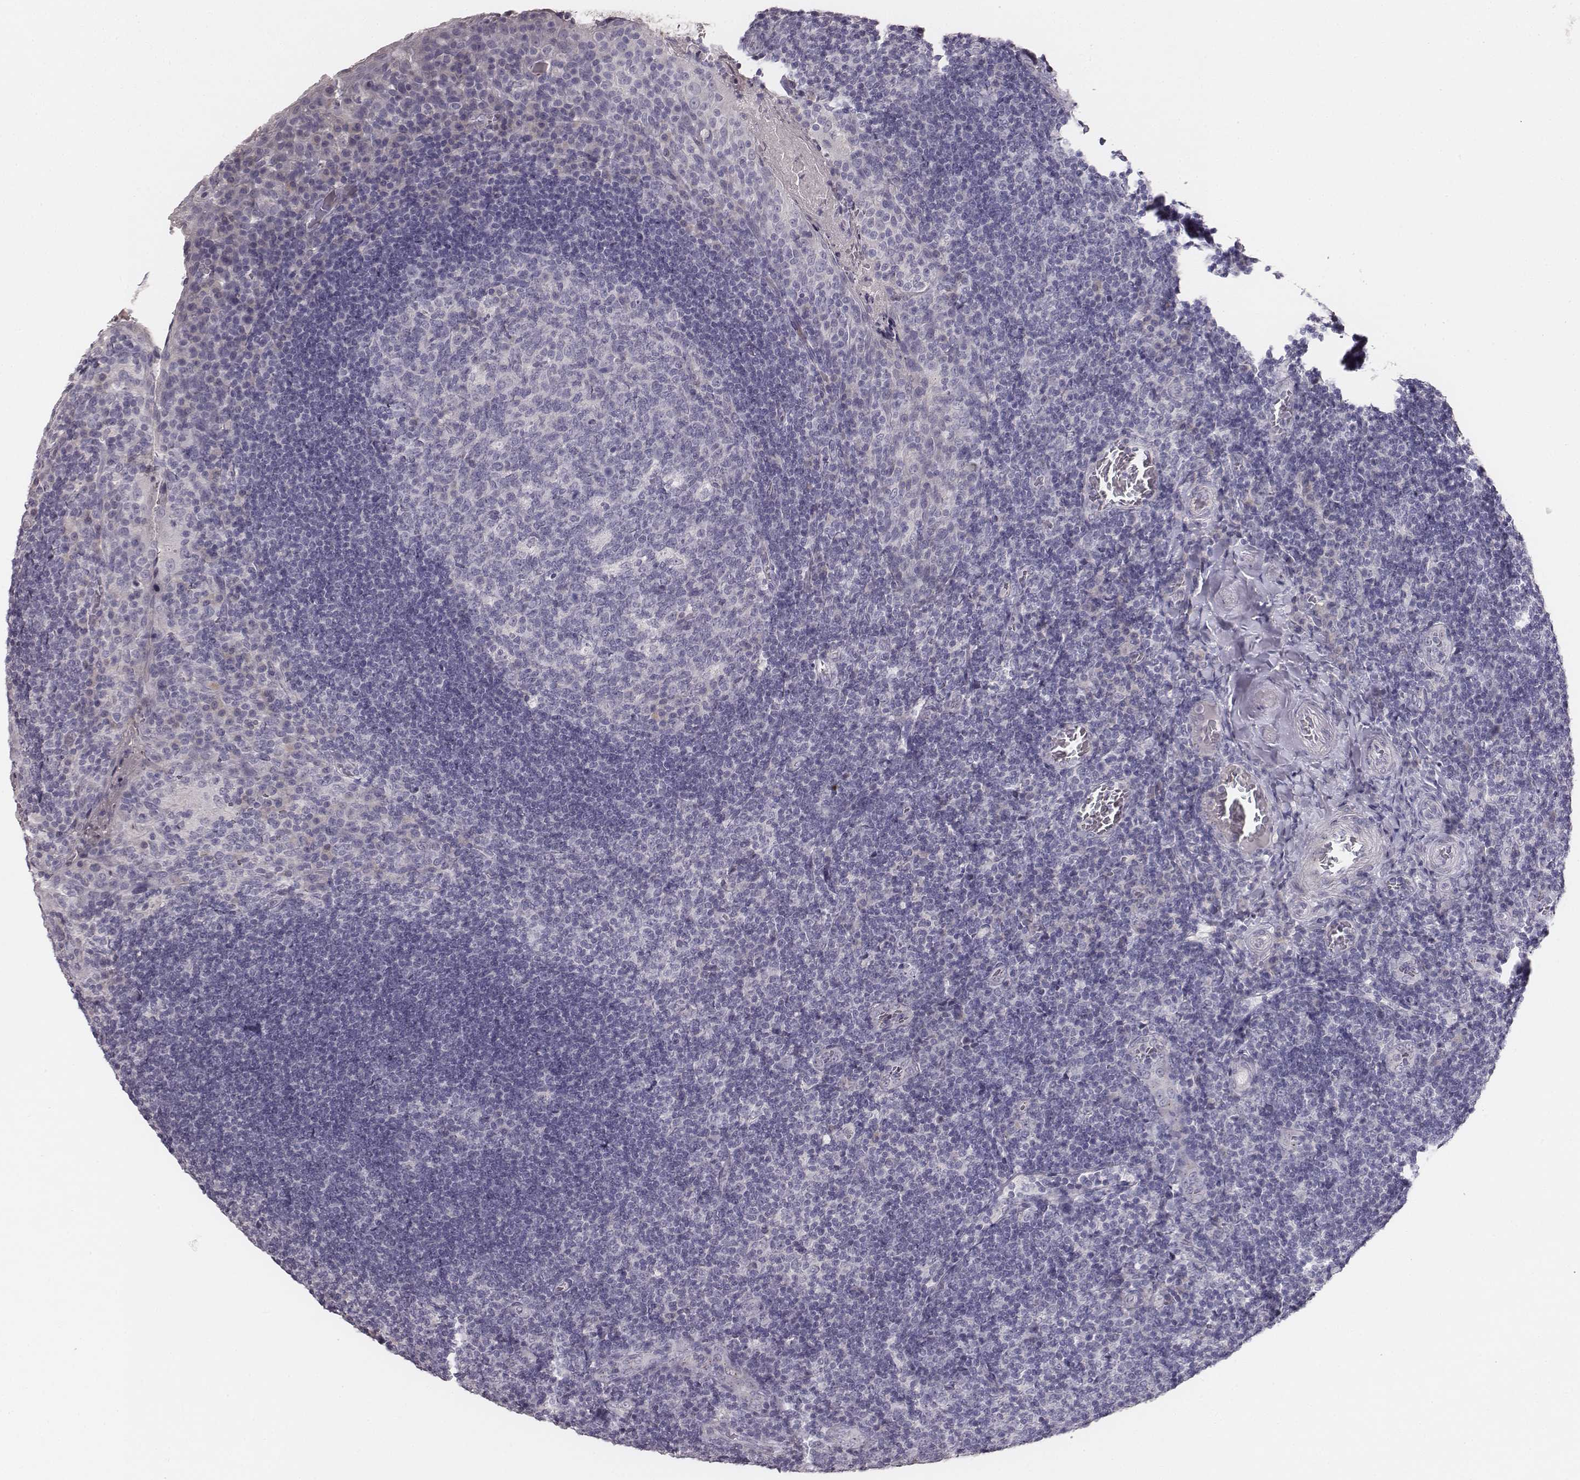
{"staining": {"intensity": "negative", "quantity": "none", "location": "none"}, "tissue": "tonsil", "cell_type": "Germinal center cells", "image_type": "normal", "snomed": [{"axis": "morphology", "description": "Normal tissue, NOS"}, {"axis": "topography", "description": "Tonsil"}], "caption": "The histopathology image shows no significant positivity in germinal center cells of tonsil. (Brightfield microscopy of DAB IHC at high magnification).", "gene": "MYH6", "patient": {"sex": "male", "age": 17}}